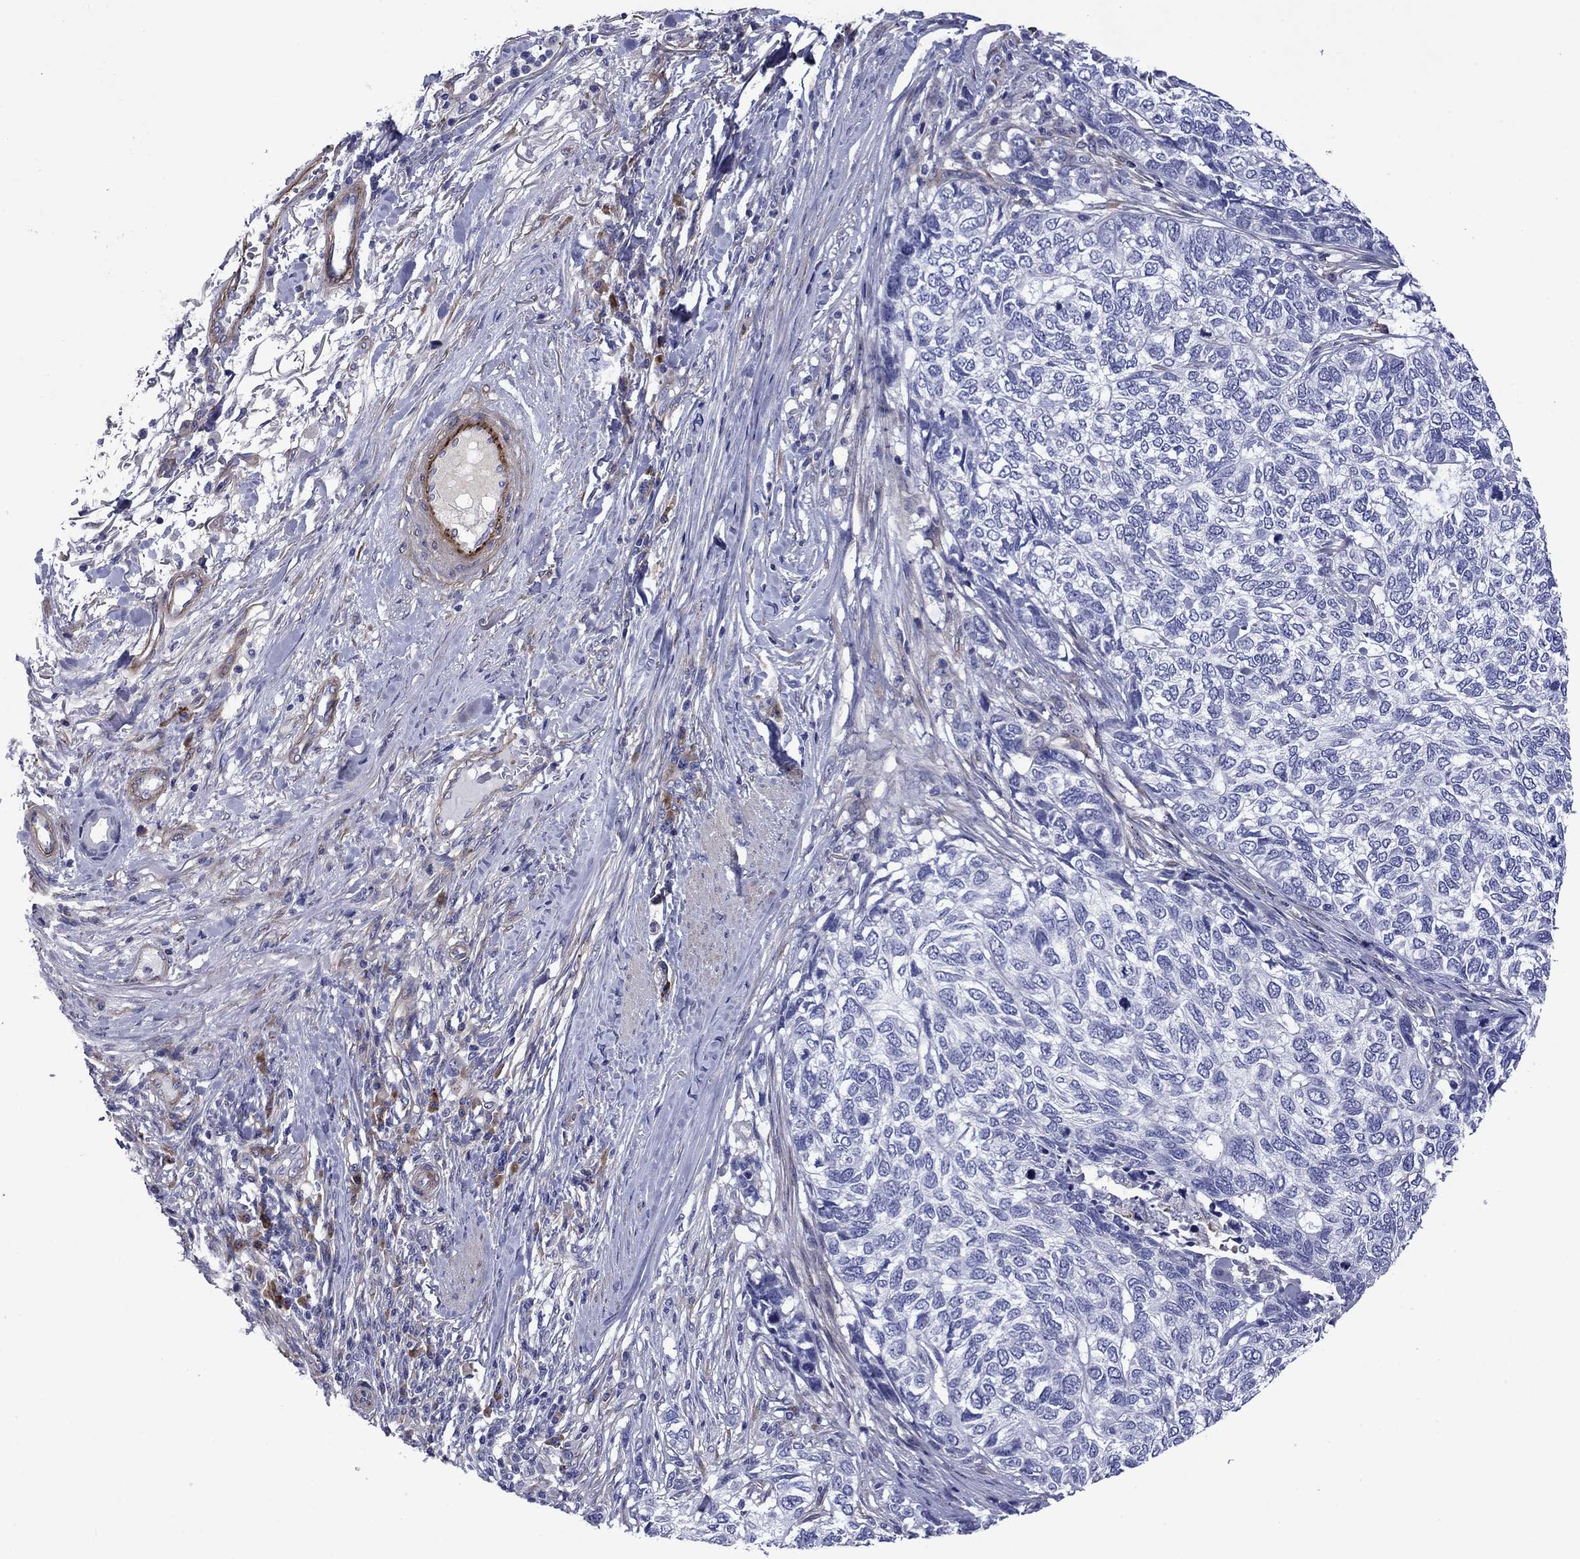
{"staining": {"intensity": "negative", "quantity": "none", "location": "none"}, "tissue": "skin cancer", "cell_type": "Tumor cells", "image_type": "cancer", "snomed": [{"axis": "morphology", "description": "Basal cell carcinoma"}, {"axis": "topography", "description": "Skin"}], "caption": "Tumor cells are negative for brown protein staining in skin cancer.", "gene": "HSPG2", "patient": {"sex": "female", "age": 65}}